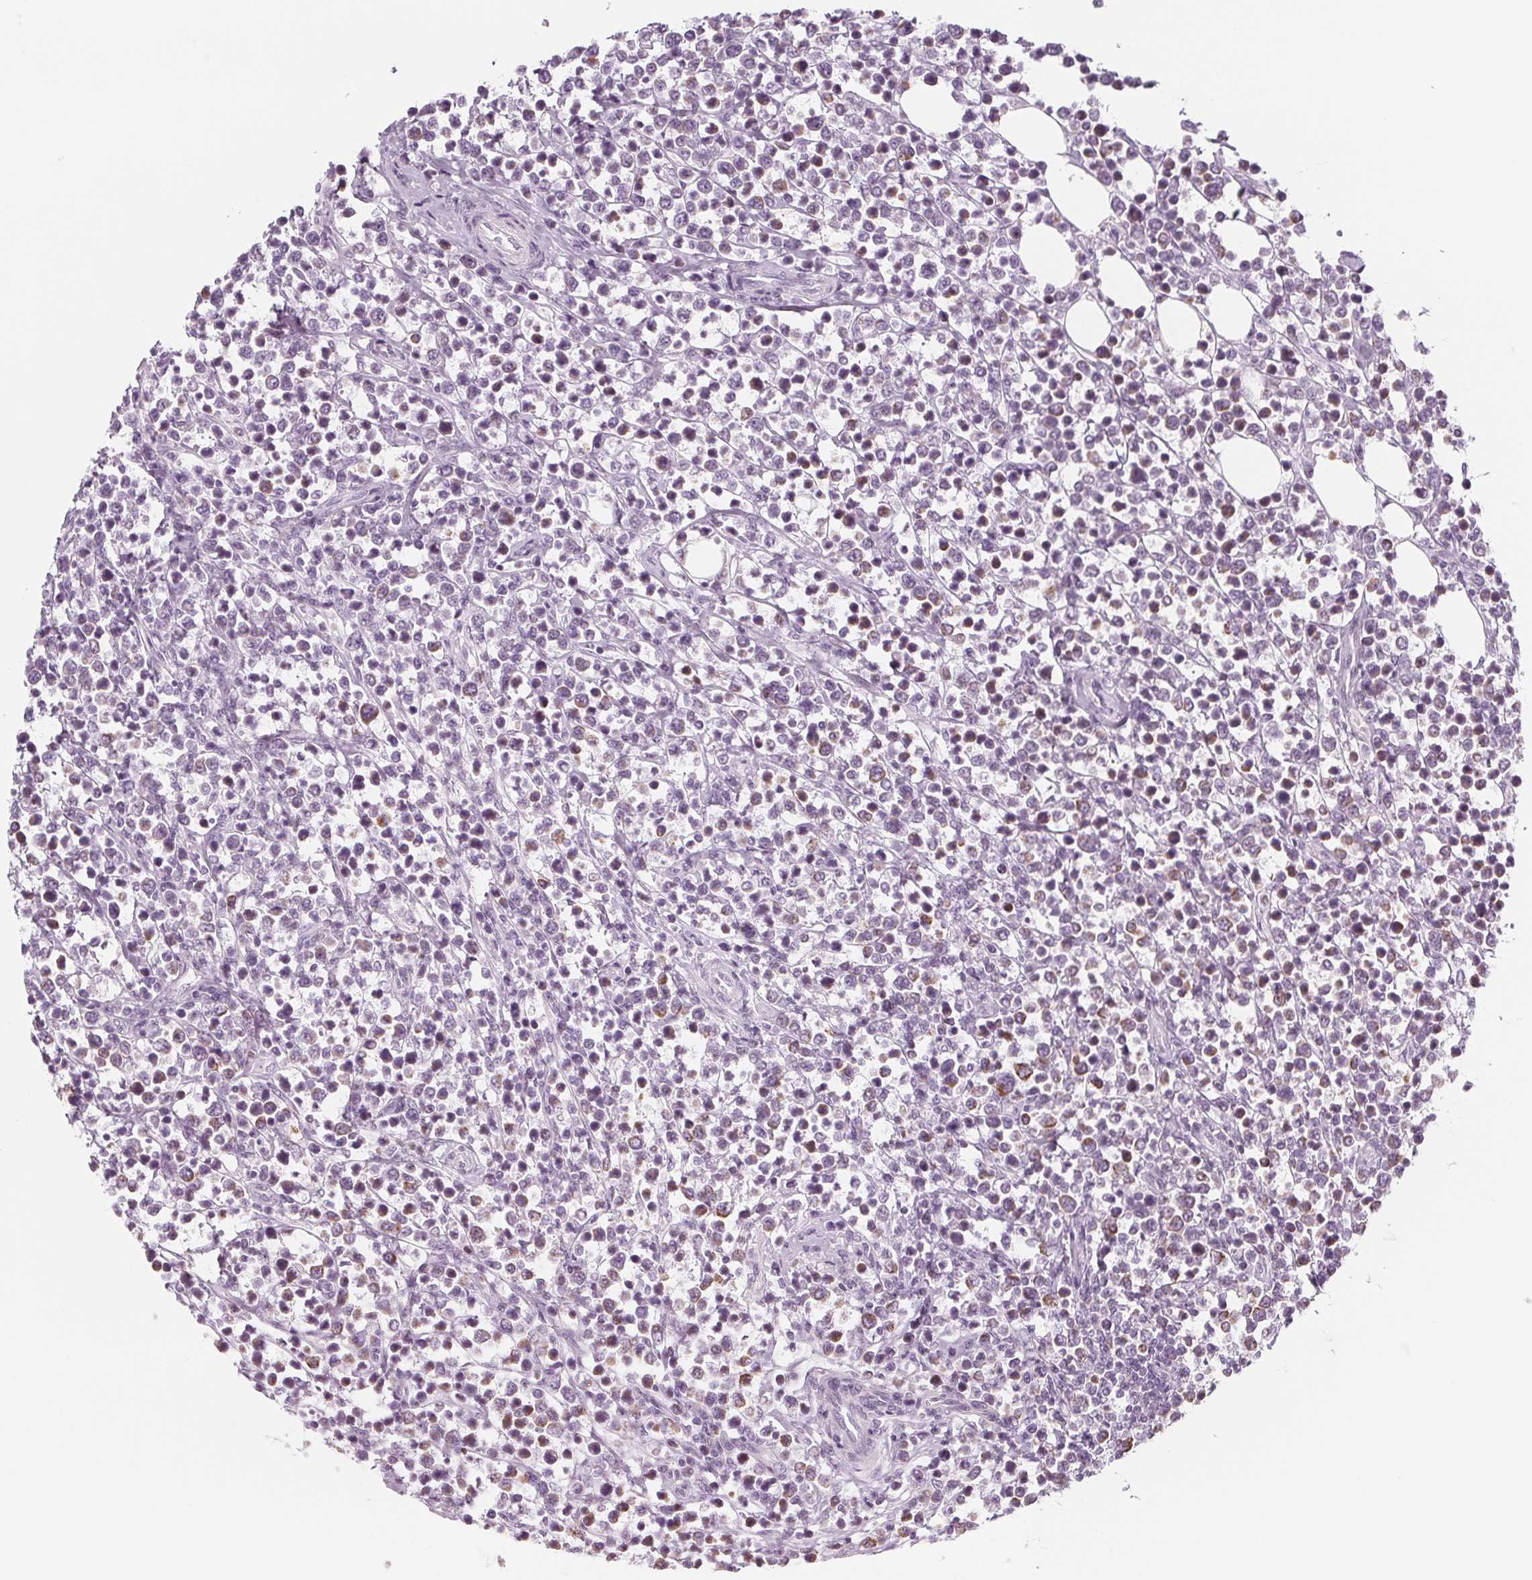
{"staining": {"intensity": "weak", "quantity": "25%-75%", "location": "cytoplasmic/membranous"}, "tissue": "lymphoma", "cell_type": "Tumor cells", "image_type": "cancer", "snomed": [{"axis": "morphology", "description": "Malignant lymphoma, non-Hodgkin's type, High grade"}, {"axis": "topography", "description": "Soft tissue"}], "caption": "Weak cytoplasmic/membranous positivity for a protein is seen in approximately 25%-75% of tumor cells of lymphoma using immunohistochemistry (IHC).", "gene": "IL17C", "patient": {"sex": "female", "age": 56}}